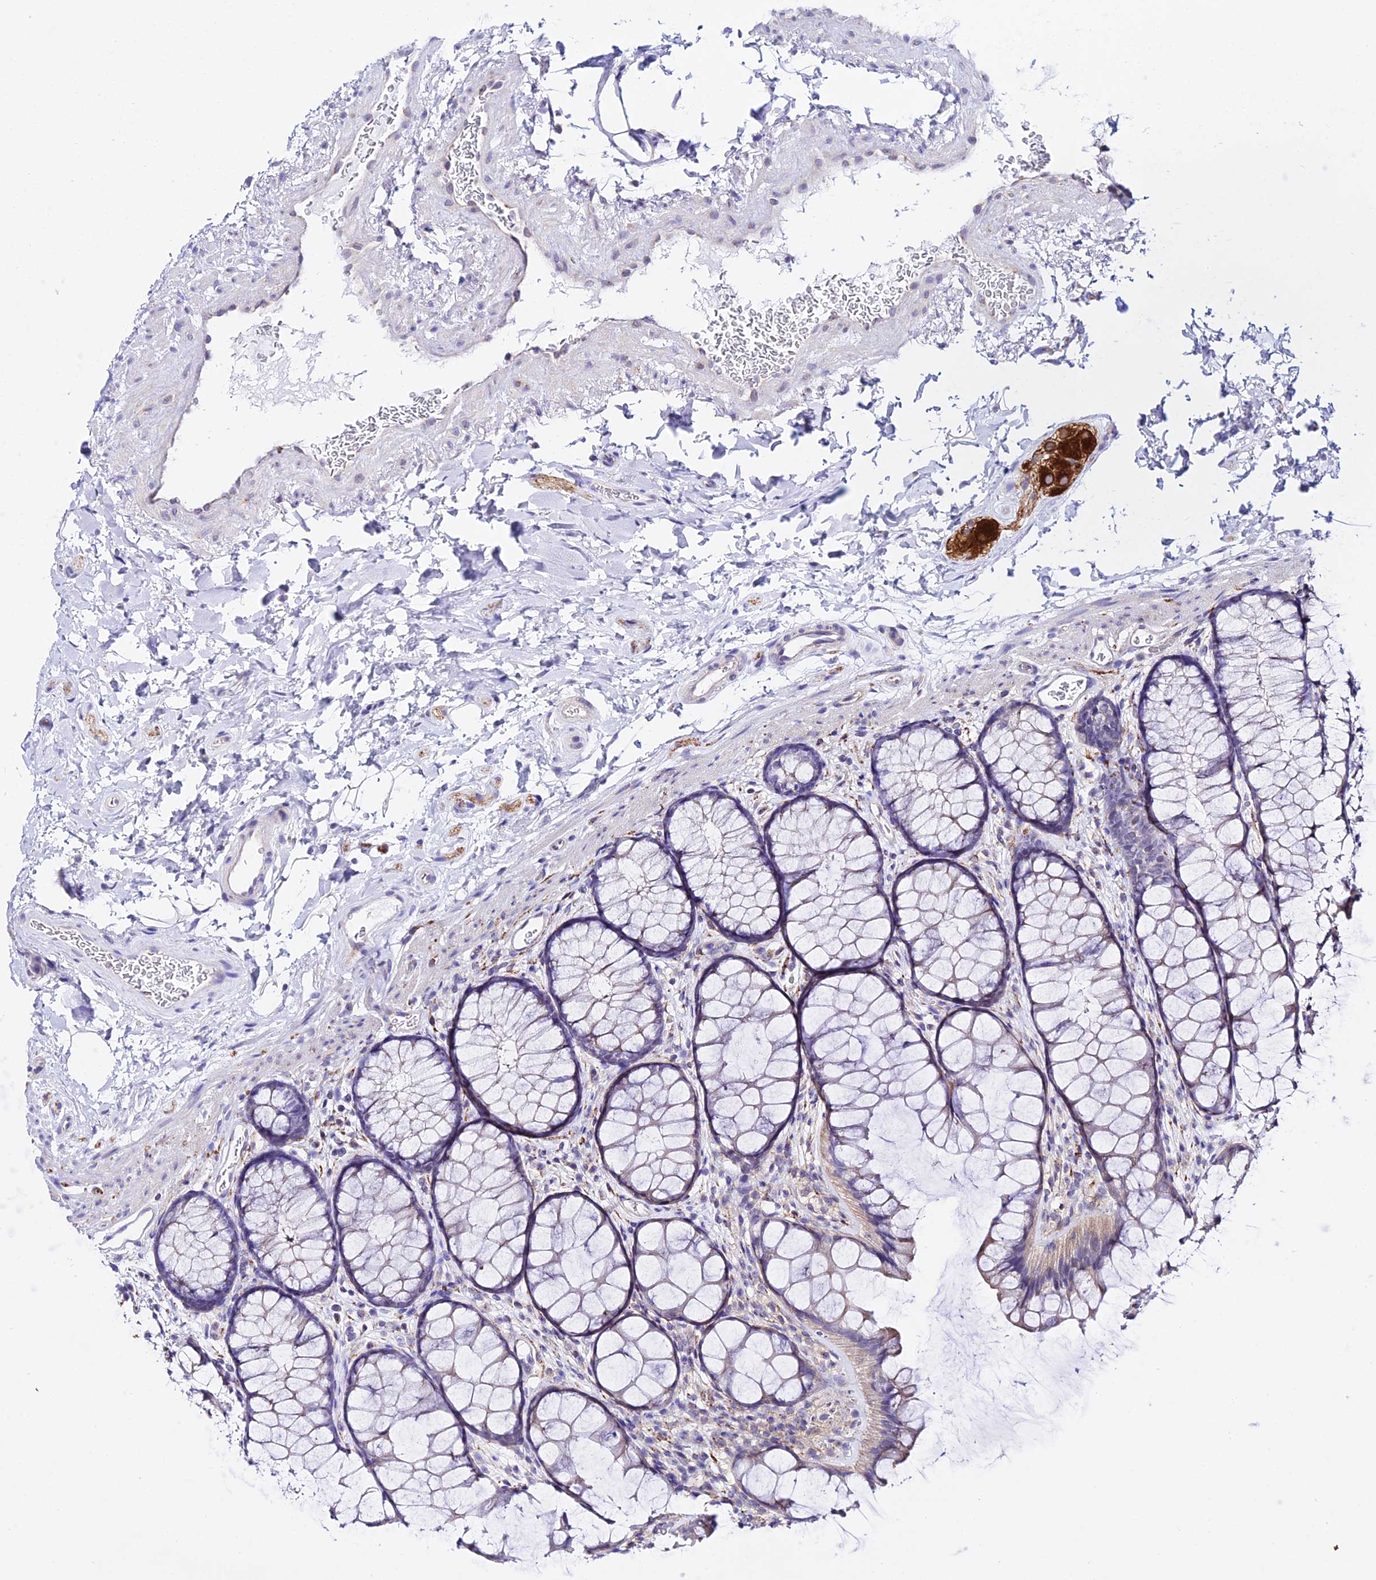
{"staining": {"intensity": "negative", "quantity": "none", "location": "none"}, "tissue": "colon", "cell_type": "Endothelial cells", "image_type": "normal", "snomed": [{"axis": "morphology", "description": "Normal tissue, NOS"}, {"axis": "topography", "description": "Colon"}], "caption": "Human colon stained for a protein using immunohistochemistry (IHC) displays no expression in endothelial cells.", "gene": "ATG16L2", "patient": {"sex": "female", "age": 82}}